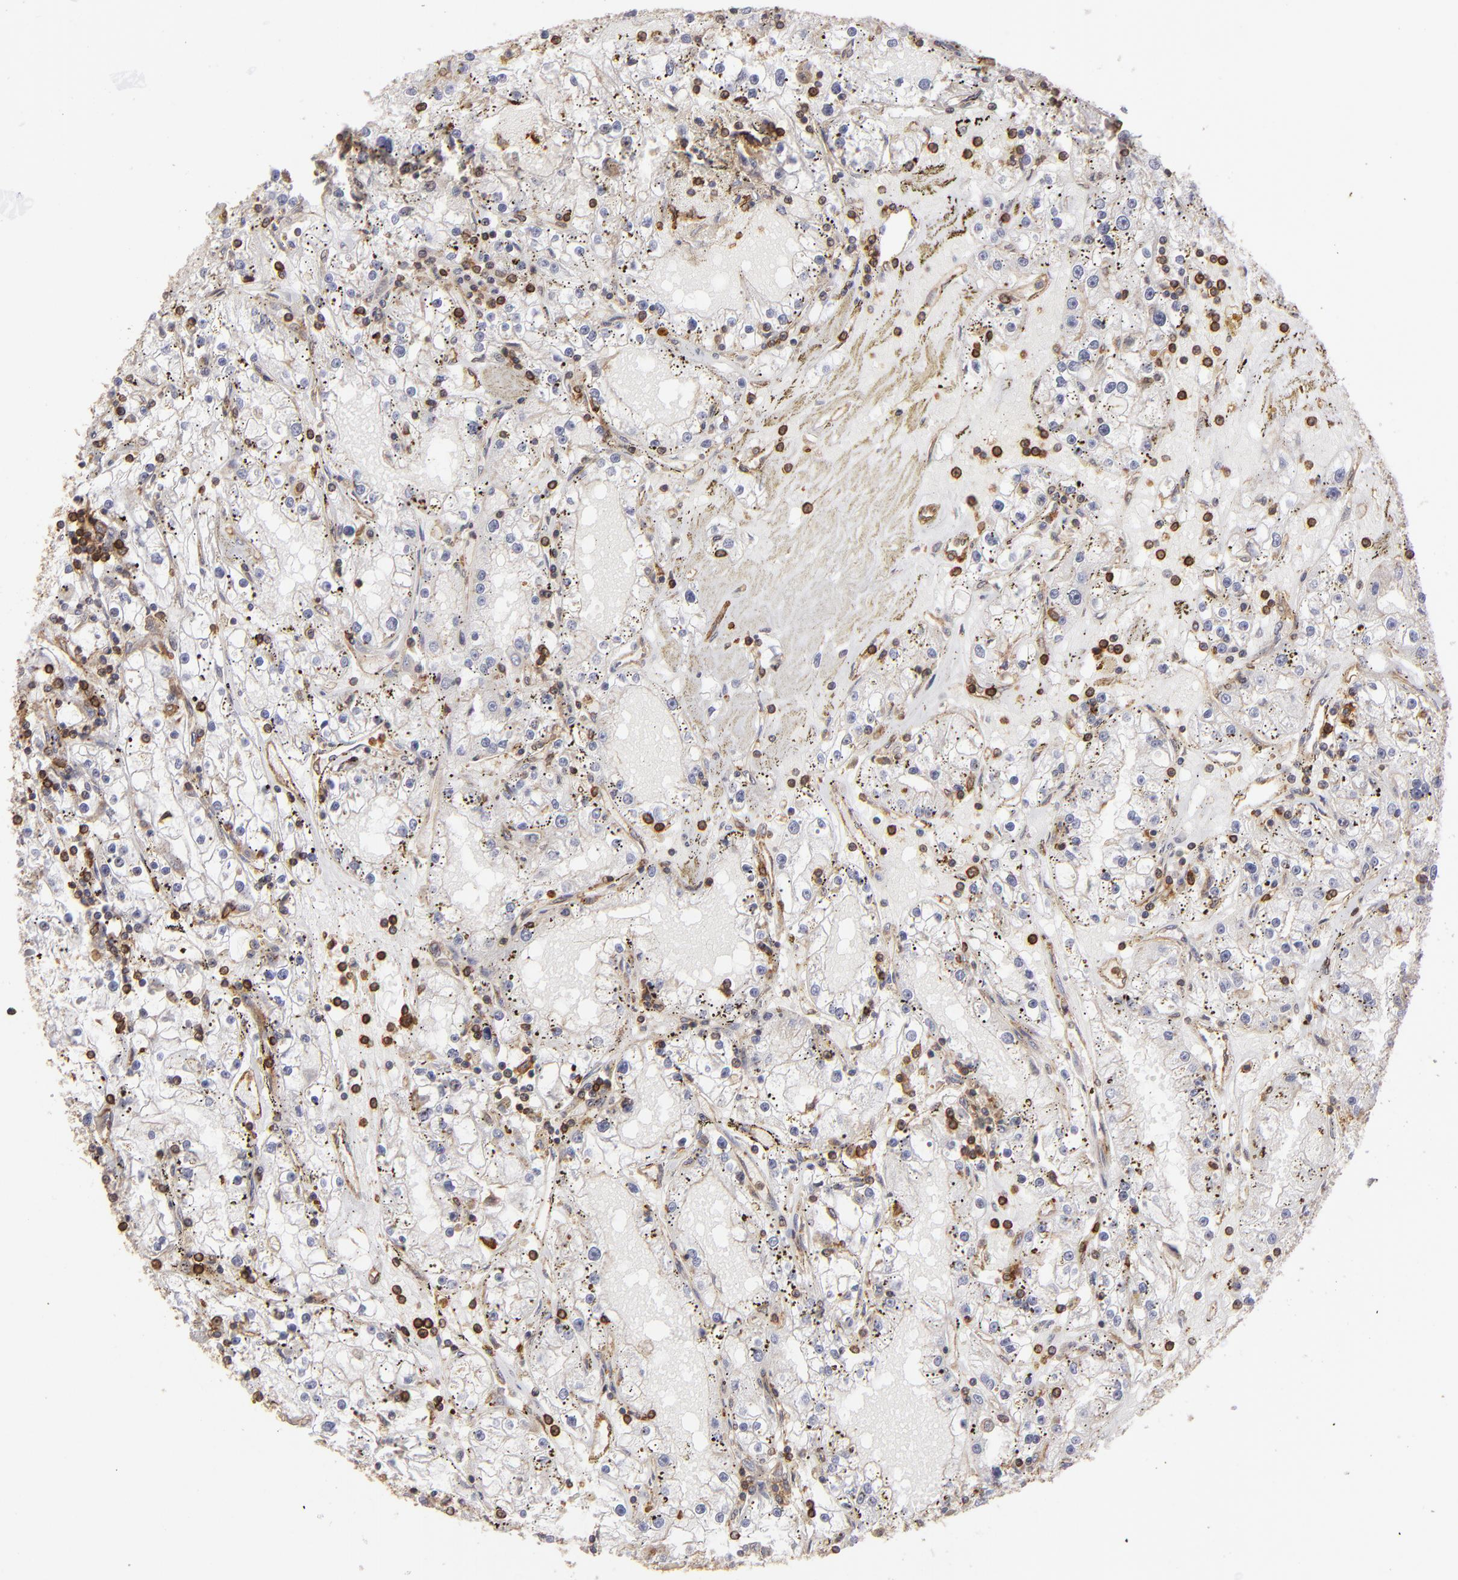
{"staining": {"intensity": "weak", "quantity": "<25%", "location": "cytoplasmic/membranous"}, "tissue": "renal cancer", "cell_type": "Tumor cells", "image_type": "cancer", "snomed": [{"axis": "morphology", "description": "Adenocarcinoma, NOS"}, {"axis": "topography", "description": "Kidney"}], "caption": "Immunohistochemical staining of human renal cancer reveals no significant staining in tumor cells.", "gene": "ACTB", "patient": {"sex": "male", "age": 56}}